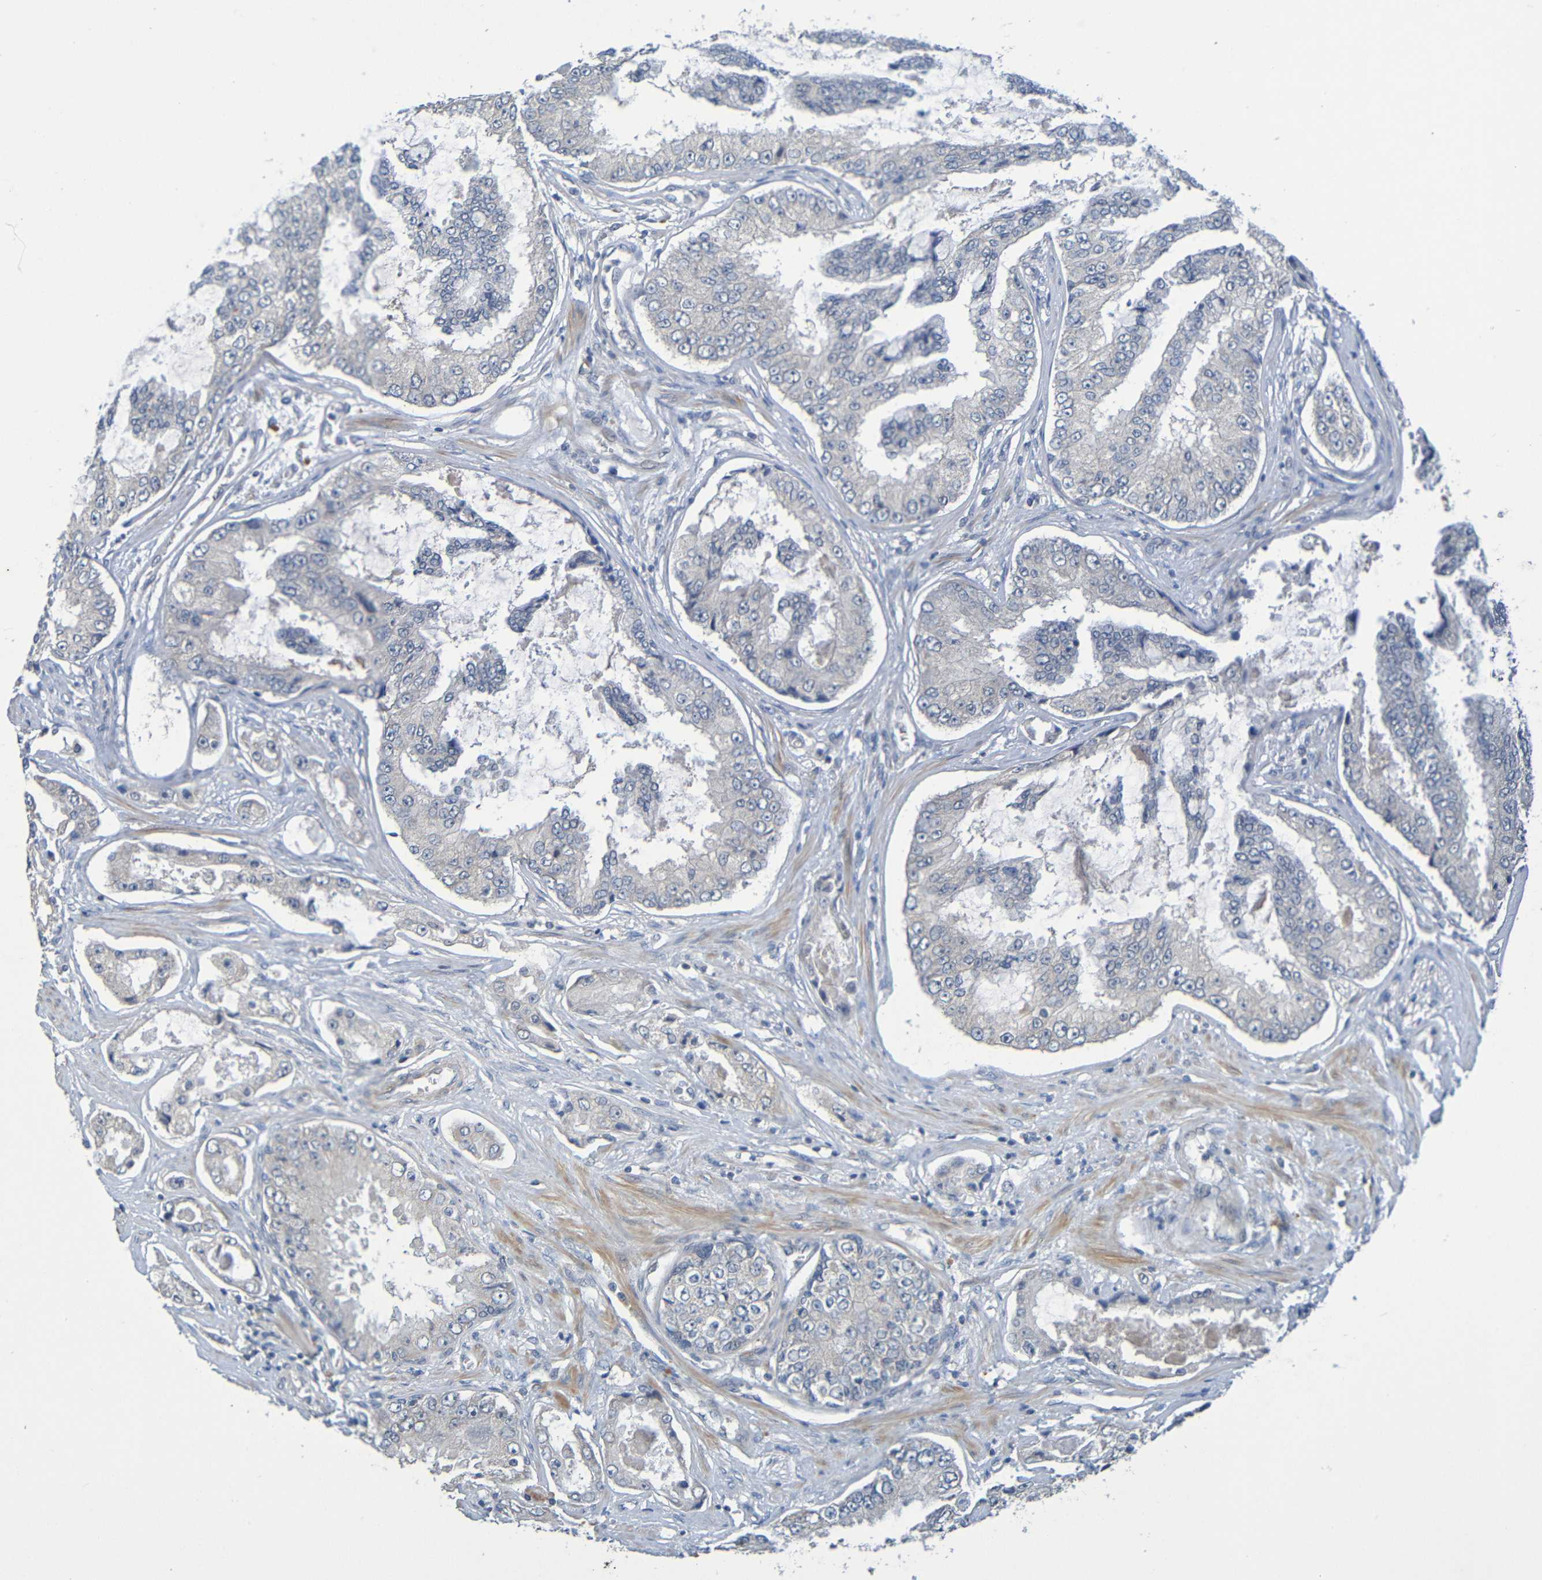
{"staining": {"intensity": "negative", "quantity": "none", "location": "none"}, "tissue": "prostate cancer", "cell_type": "Tumor cells", "image_type": "cancer", "snomed": [{"axis": "morphology", "description": "Adenocarcinoma, High grade"}, {"axis": "topography", "description": "Prostate"}], "caption": "Immunohistochemistry micrograph of adenocarcinoma (high-grade) (prostate) stained for a protein (brown), which reveals no staining in tumor cells.", "gene": "CYP4F2", "patient": {"sex": "male", "age": 73}}